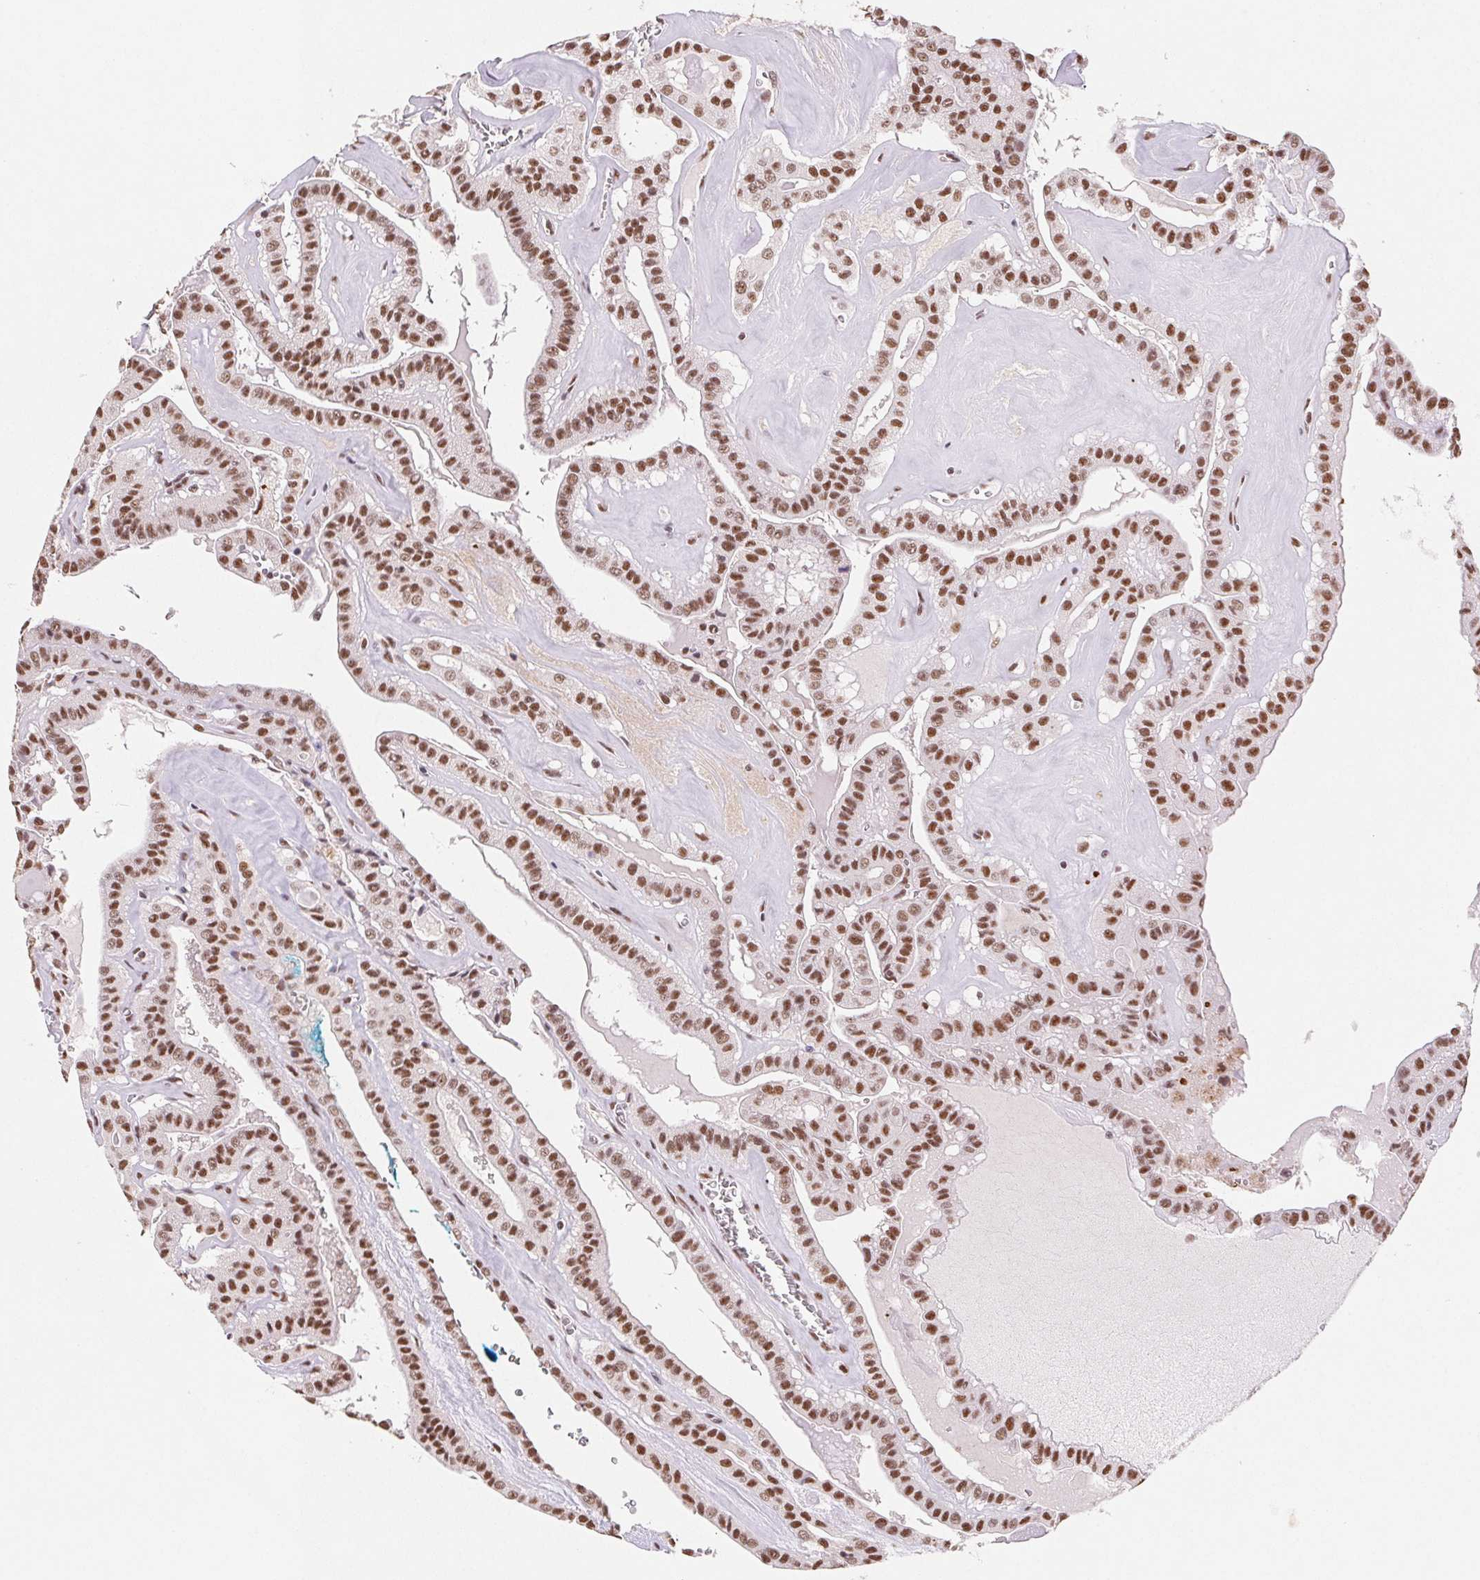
{"staining": {"intensity": "moderate", "quantity": ">75%", "location": "nuclear"}, "tissue": "thyroid cancer", "cell_type": "Tumor cells", "image_type": "cancer", "snomed": [{"axis": "morphology", "description": "Papillary adenocarcinoma, NOS"}, {"axis": "topography", "description": "Thyroid gland"}], "caption": "A photomicrograph of papillary adenocarcinoma (thyroid) stained for a protein shows moderate nuclear brown staining in tumor cells.", "gene": "SNRPG", "patient": {"sex": "male", "age": 52}}